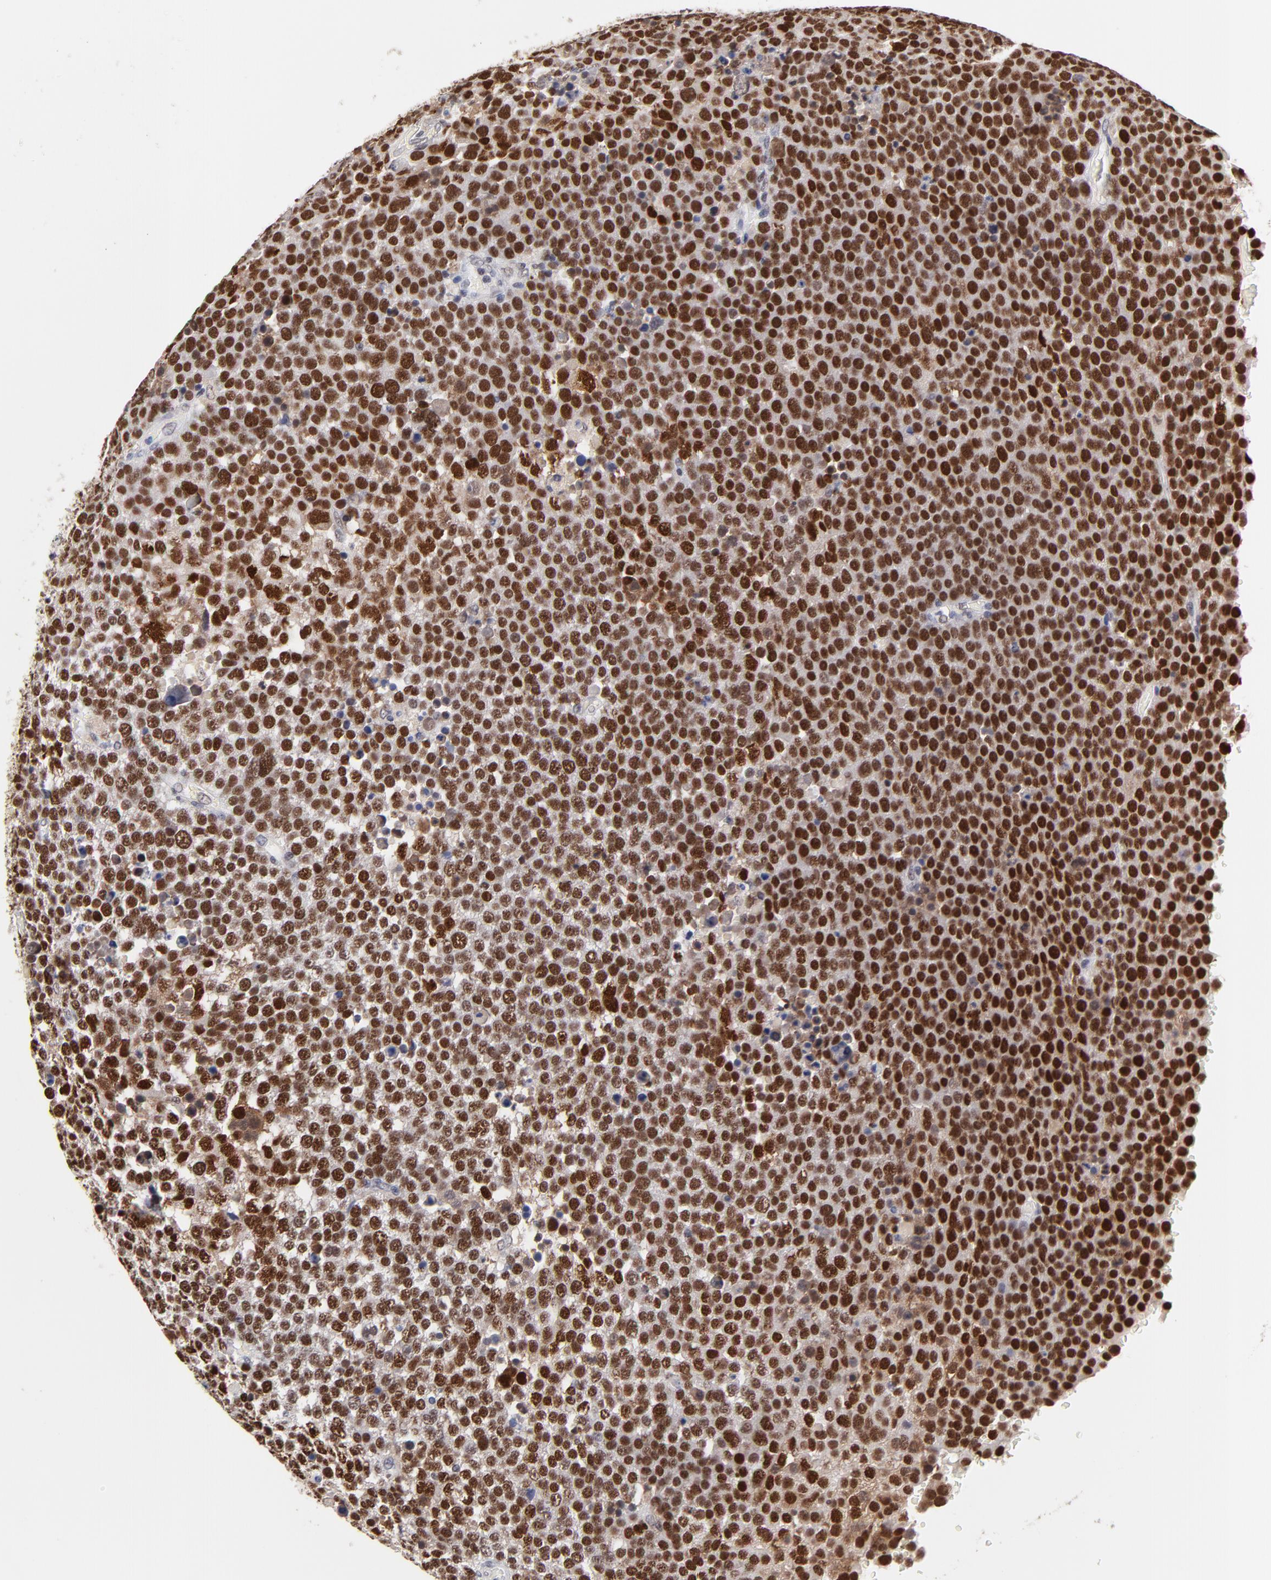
{"staining": {"intensity": "strong", "quantity": ">75%", "location": "nuclear"}, "tissue": "testis cancer", "cell_type": "Tumor cells", "image_type": "cancer", "snomed": [{"axis": "morphology", "description": "Seminoma, NOS"}, {"axis": "topography", "description": "Testis"}], "caption": "Brown immunohistochemical staining in human testis seminoma demonstrates strong nuclear positivity in about >75% of tumor cells.", "gene": "OGFOD1", "patient": {"sex": "male", "age": 71}}